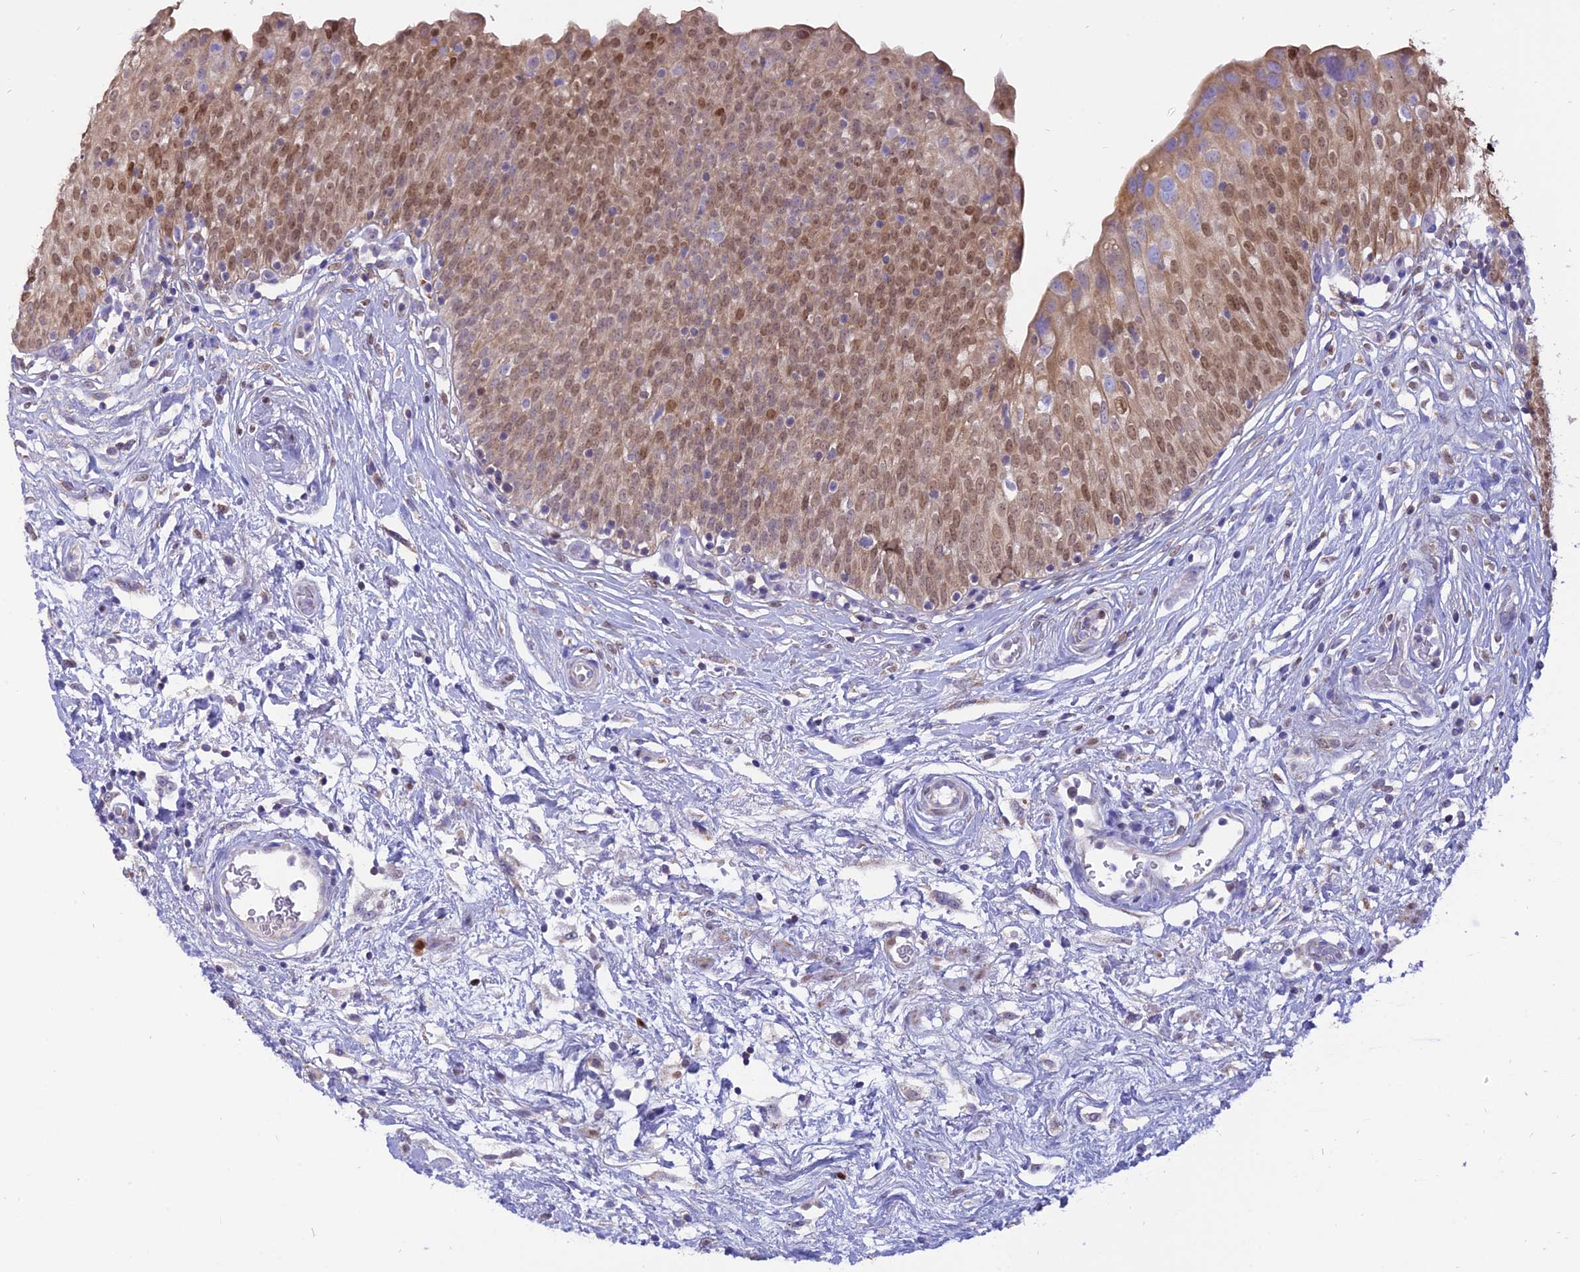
{"staining": {"intensity": "moderate", "quantity": ">75%", "location": "cytoplasmic/membranous,nuclear"}, "tissue": "urinary bladder", "cell_type": "Urothelial cells", "image_type": "normal", "snomed": [{"axis": "morphology", "description": "Normal tissue, NOS"}, {"axis": "topography", "description": "Urinary bladder"}], "caption": "A micrograph of human urinary bladder stained for a protein displays moderate cytoplasmic/membranous,nuclear brown staining in urothelial cells. Nuclei are stained in blue.", "gene": "CENPV", "patient": {"sex": "male", "age": 55}}